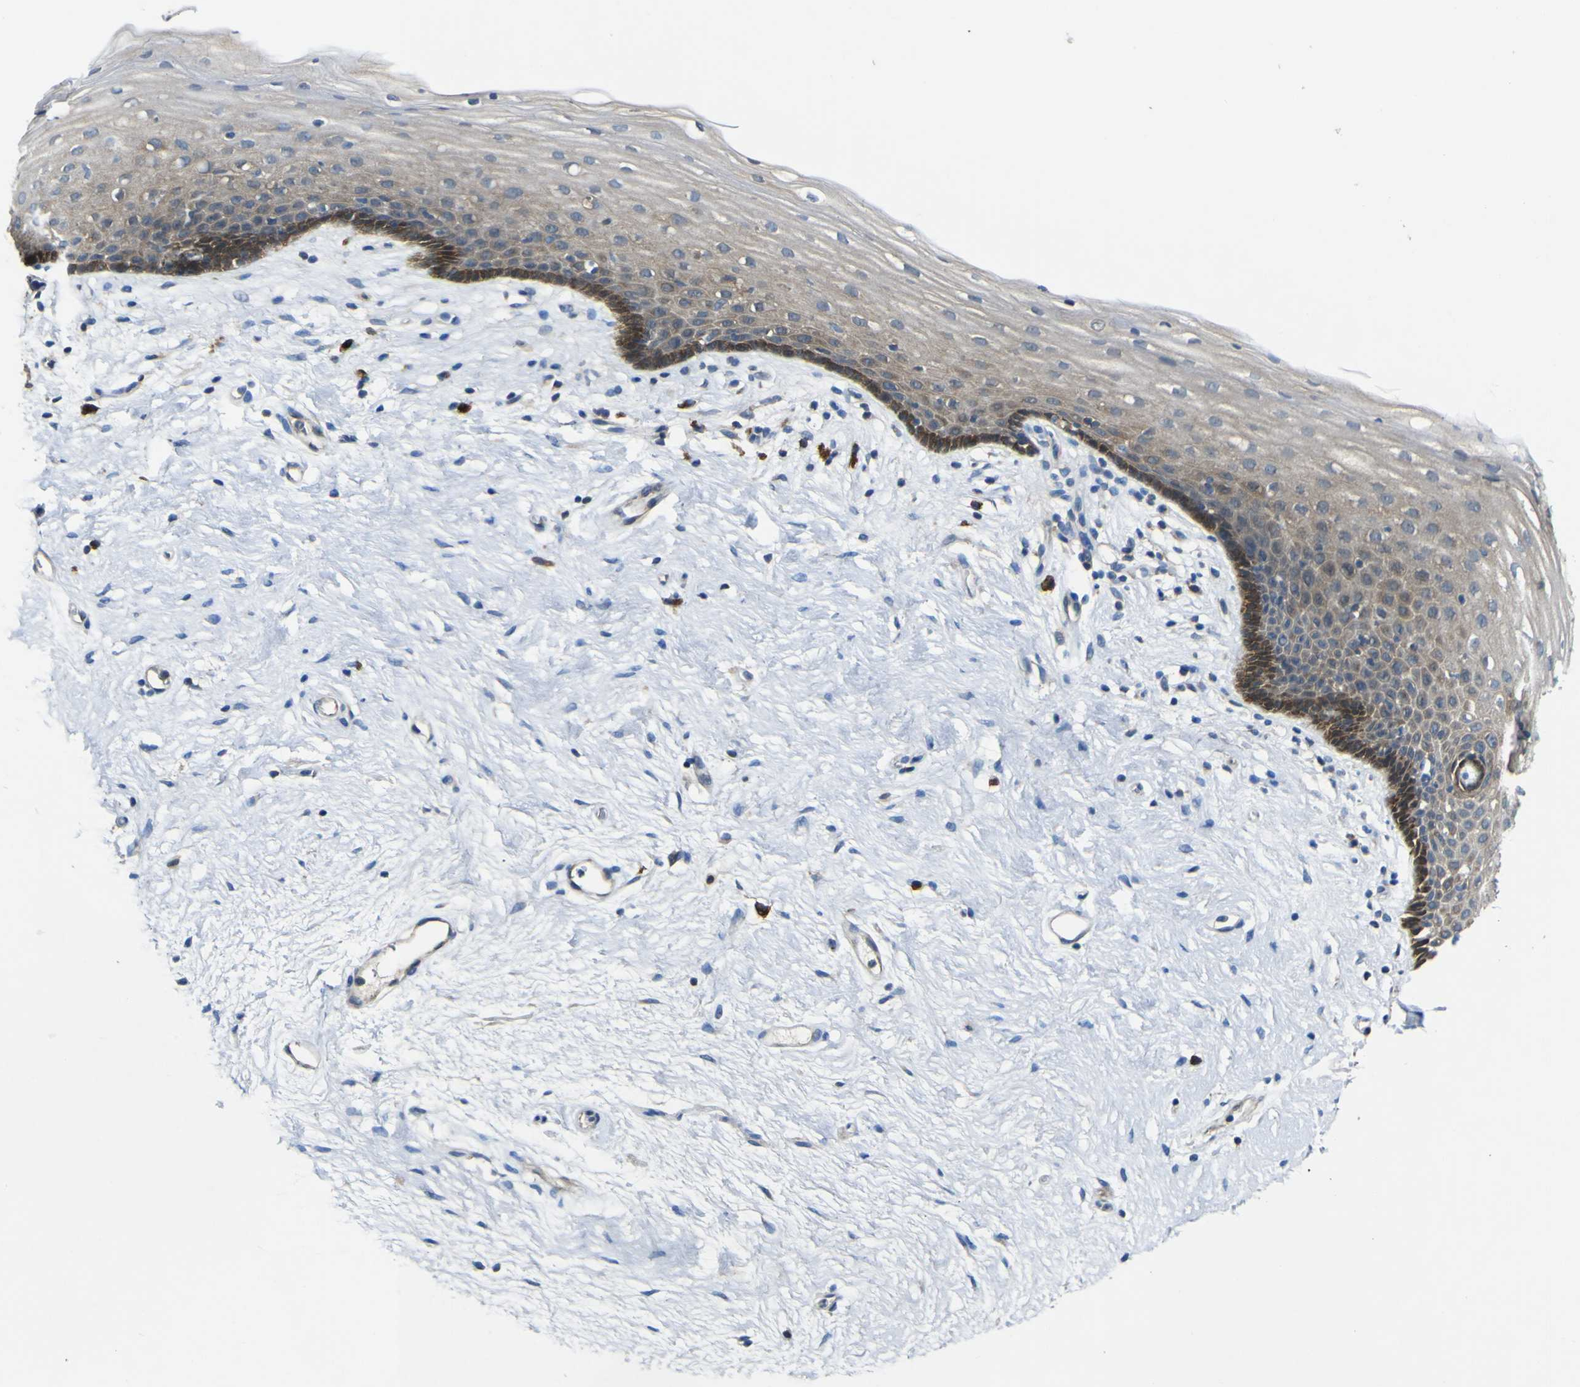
{"staining": {"intensity": "moderate", "quantity": "<25%", "location": "cytoplasmic/membranous"}, "tissue": "vagina", "cell_type": "Squamous epithelial cells", "image_type": "normal", "snomed": [{"axis": "morphology", "description": "Normal tissue, NOS"}, {"axis": "topography", "description": "Vagina"}], "caption": "A brown stain shows moderate cytoplasmic/membranous expression of a protein in squamous epithelial cells of normal human vagina. (brown staining indicates protein expression, while blue staining denotes nuclei).", "gene": "EML2", "patient": {"sex": "female", "age": 44}}